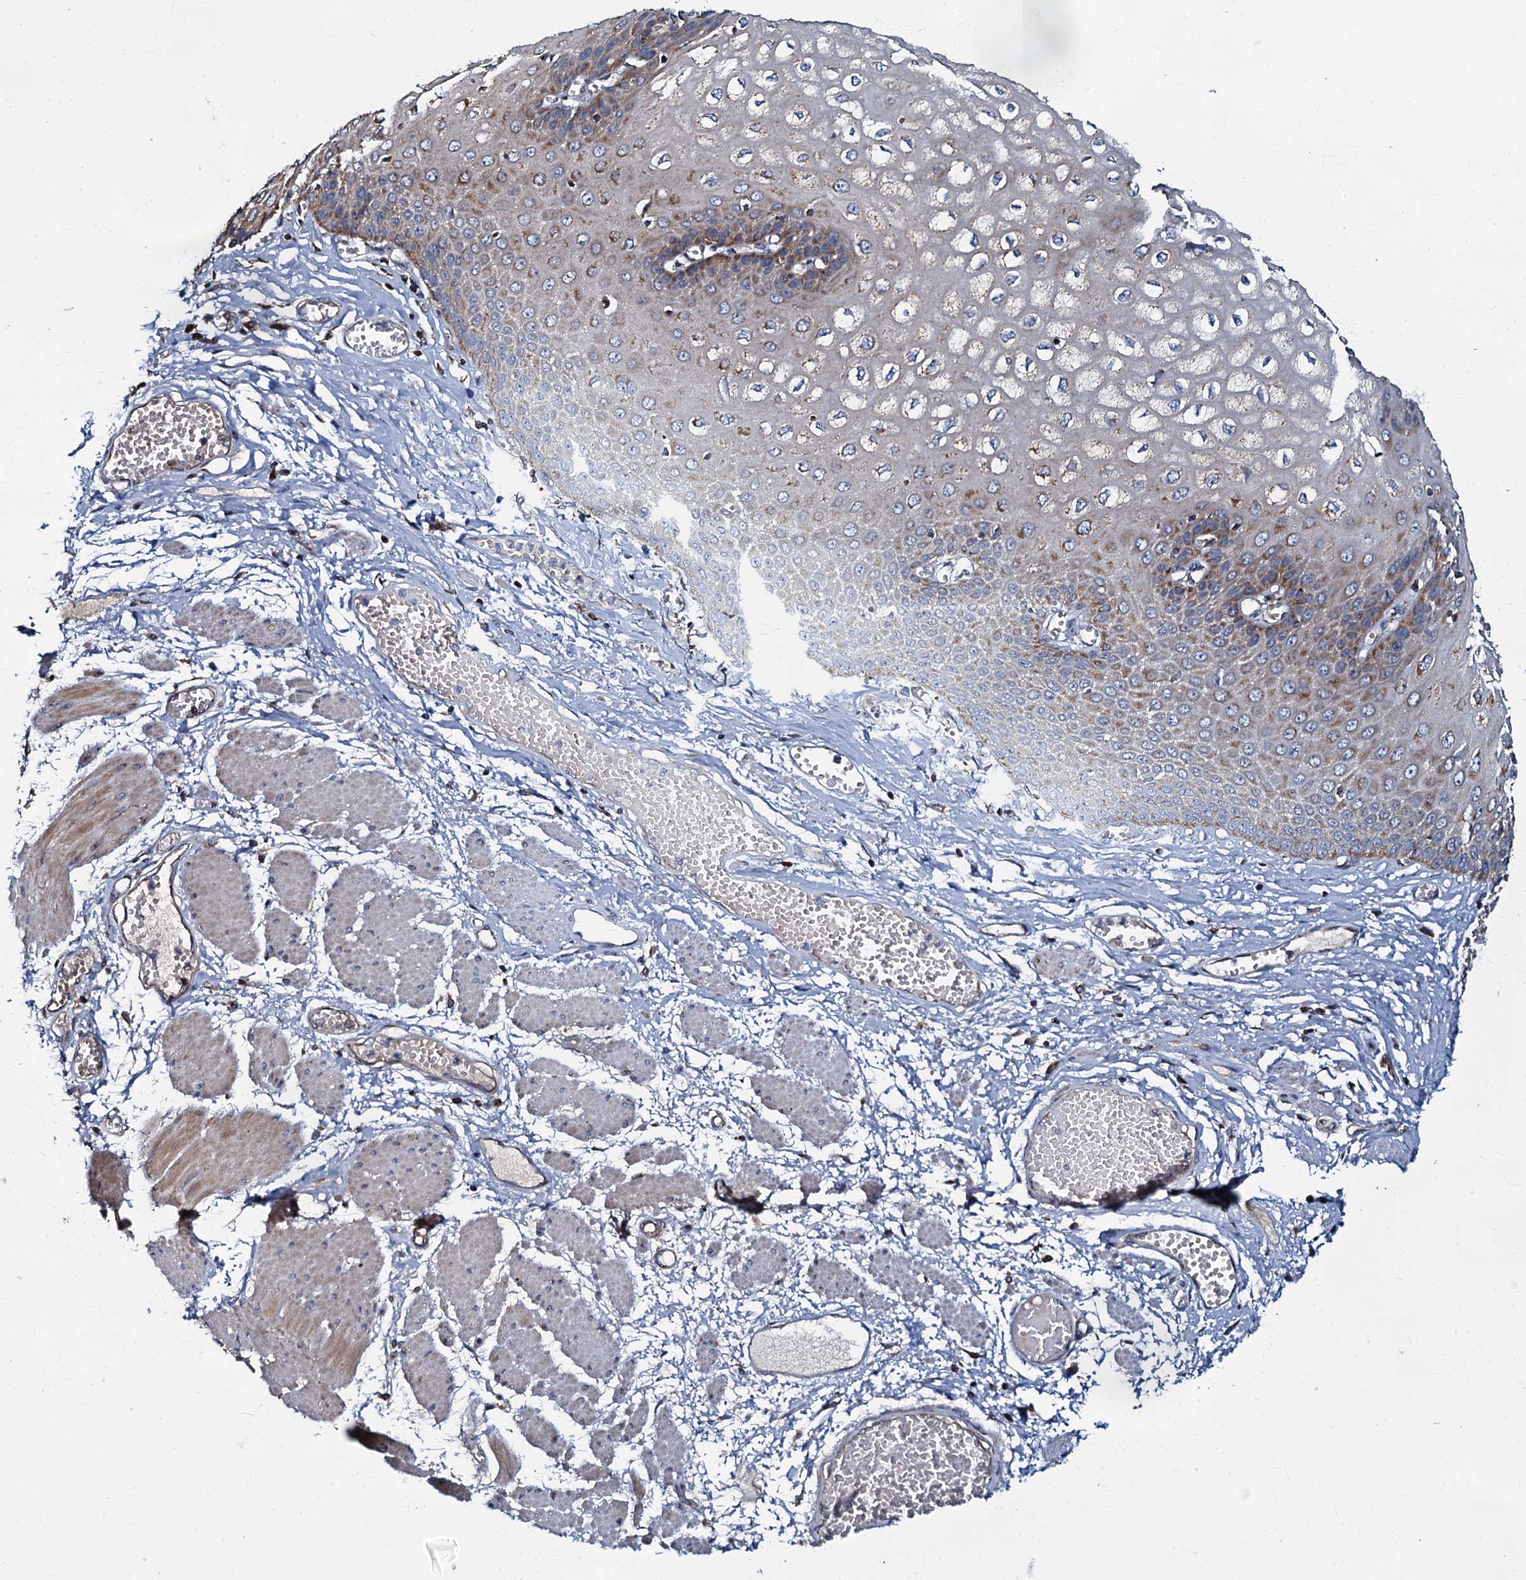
{"staining": {"intensity": "moderate", "quantity": "25%-75%", "location": "cytoplasmic/membranous"}, "tissue": "esophagus", "cell_type": "Squamous epithelial cells", "image_type": "normal", "snomed": [{"axis": "morphology", "description": "Normal tissue, NOS"}, {"axis": "topography", "description": "Esophagus"}], "caption": "Protein staining of normal esophagus shows moderate cytoplasmic/membranous positivity in approximately 25%-75% of squamous epithelial cells.", "gene": "NDUFA12", "patient": {"sex": "male", "age": 60}}